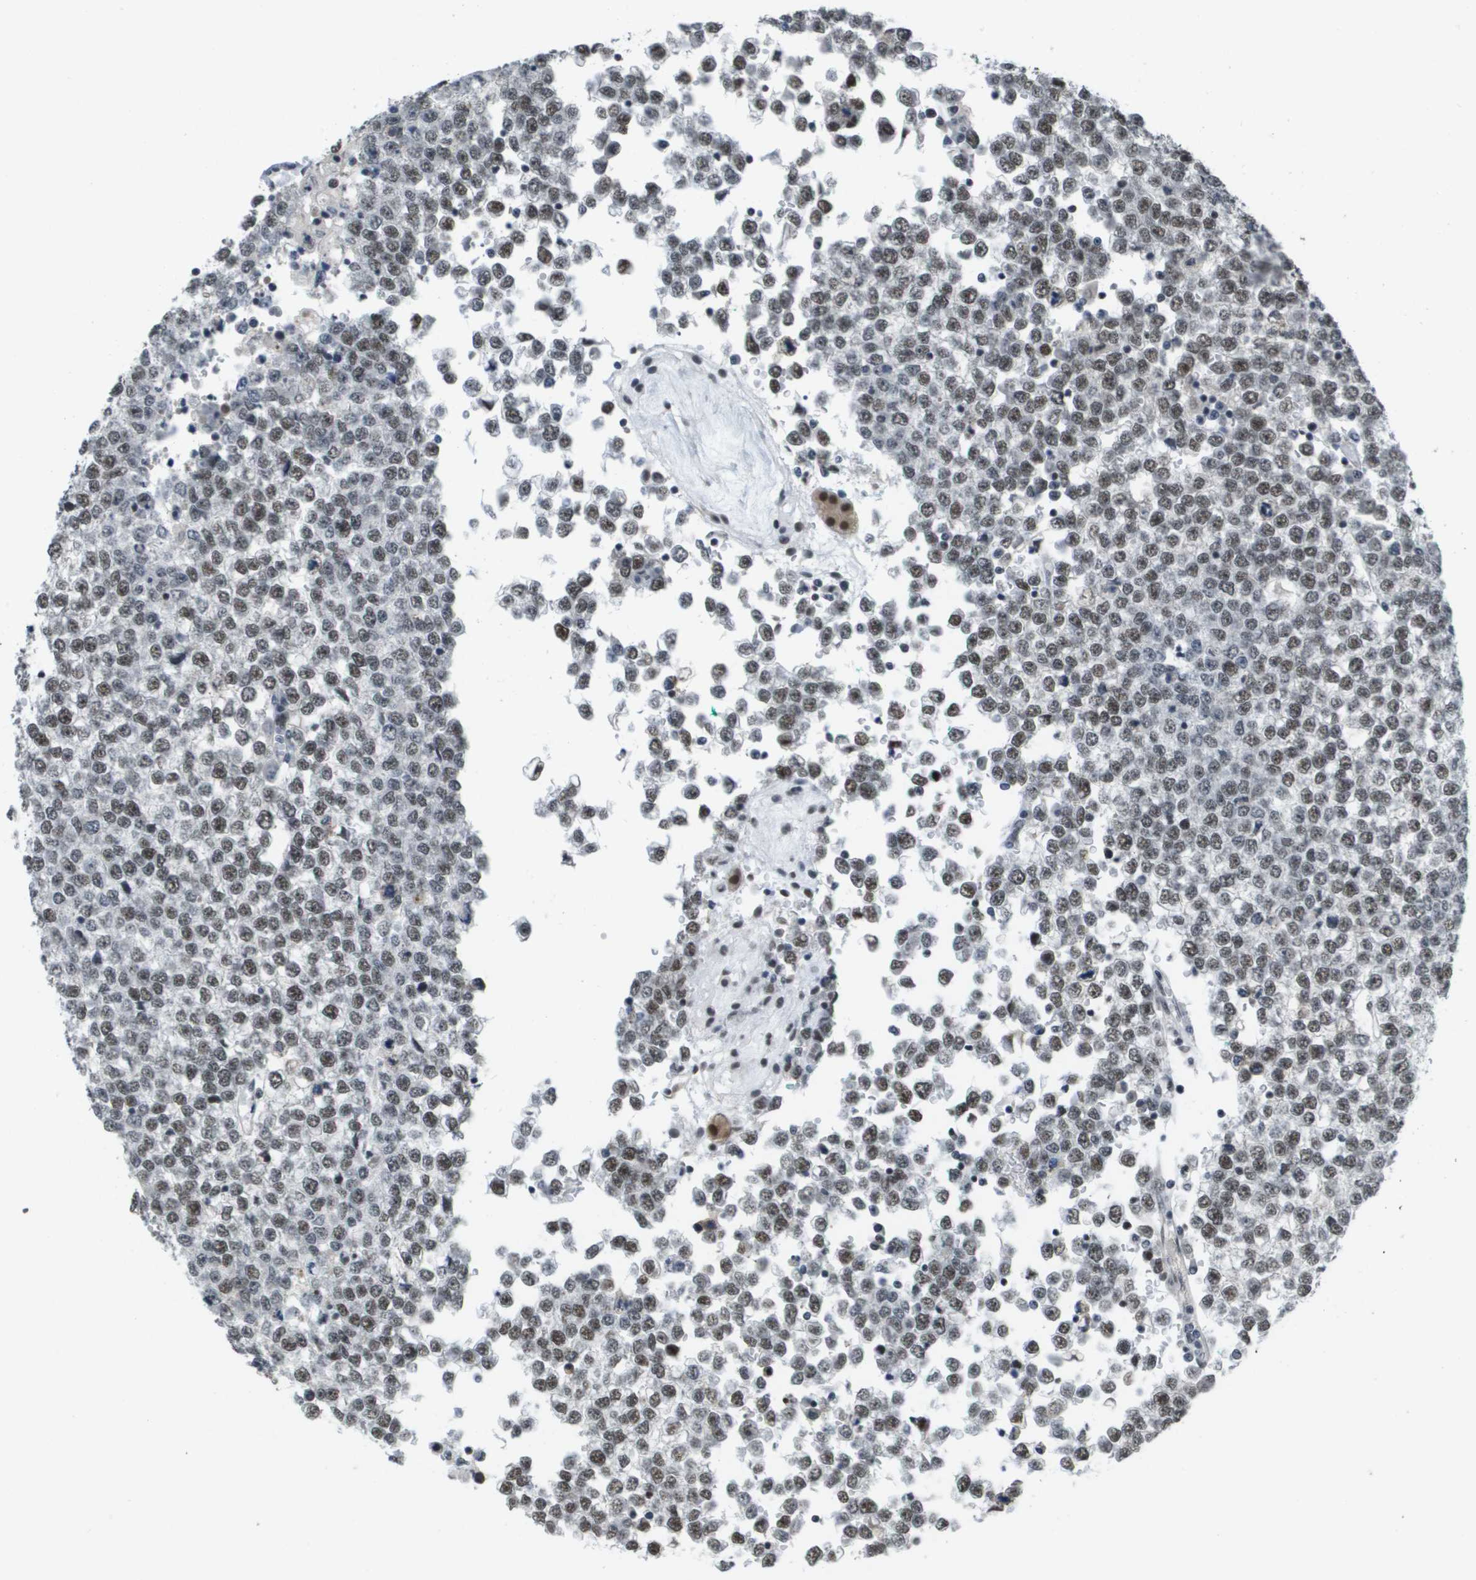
{"staining": {"intensity": "strong", "quantity": "25%-75%", "location": "nuclear"}, "tissue": "testis cancer", "cell_type": "Tumor cells", "image_type": "cancer", "snomed": [{"axis": "morphology", "description": "Seminoma, NOS"}, {"axis": "topography", "description": "Testis"}], "caption": "A high amount of strong nuclear staining is appreciated in about 25%-75% of tumor cells in testis cancer tissue.", "gene": "ISY1", "patient": {"sex": "male", "age": 65}}